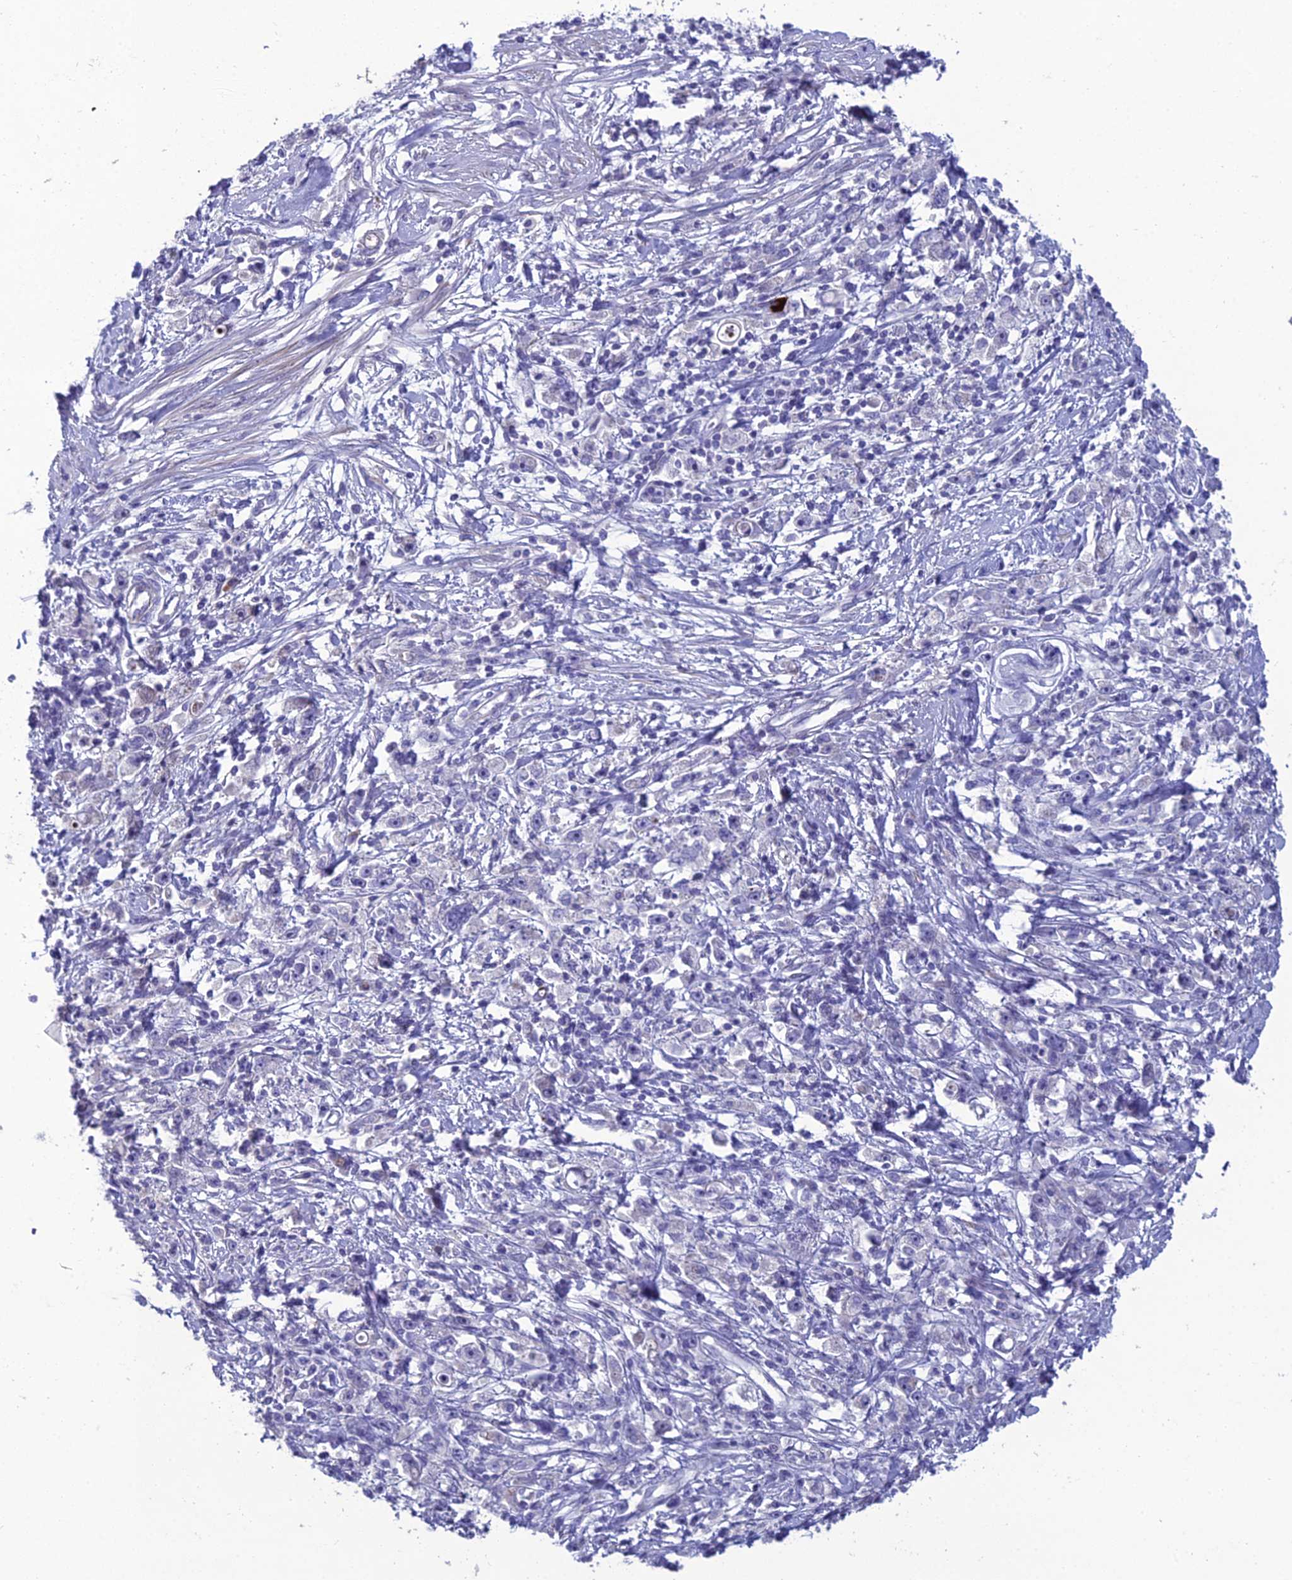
{"staining": {"intensity": "negative", "quantity": "none", "location": "none"}, "tissue": "stomach cancer", "cell_type": "Tumor cells", "image_type": "cancer", "snomed": [{"axis": "morphology", "description": "Adenocarcinoma, NOS"}, {"axis": "topography", "description": "Stomach"}], "caption": "There is no significant expression in tumor cells of stomach adenocarcinoma.", "gene": "OR56B1", "patient": {"sex": "female", "age": 59}}